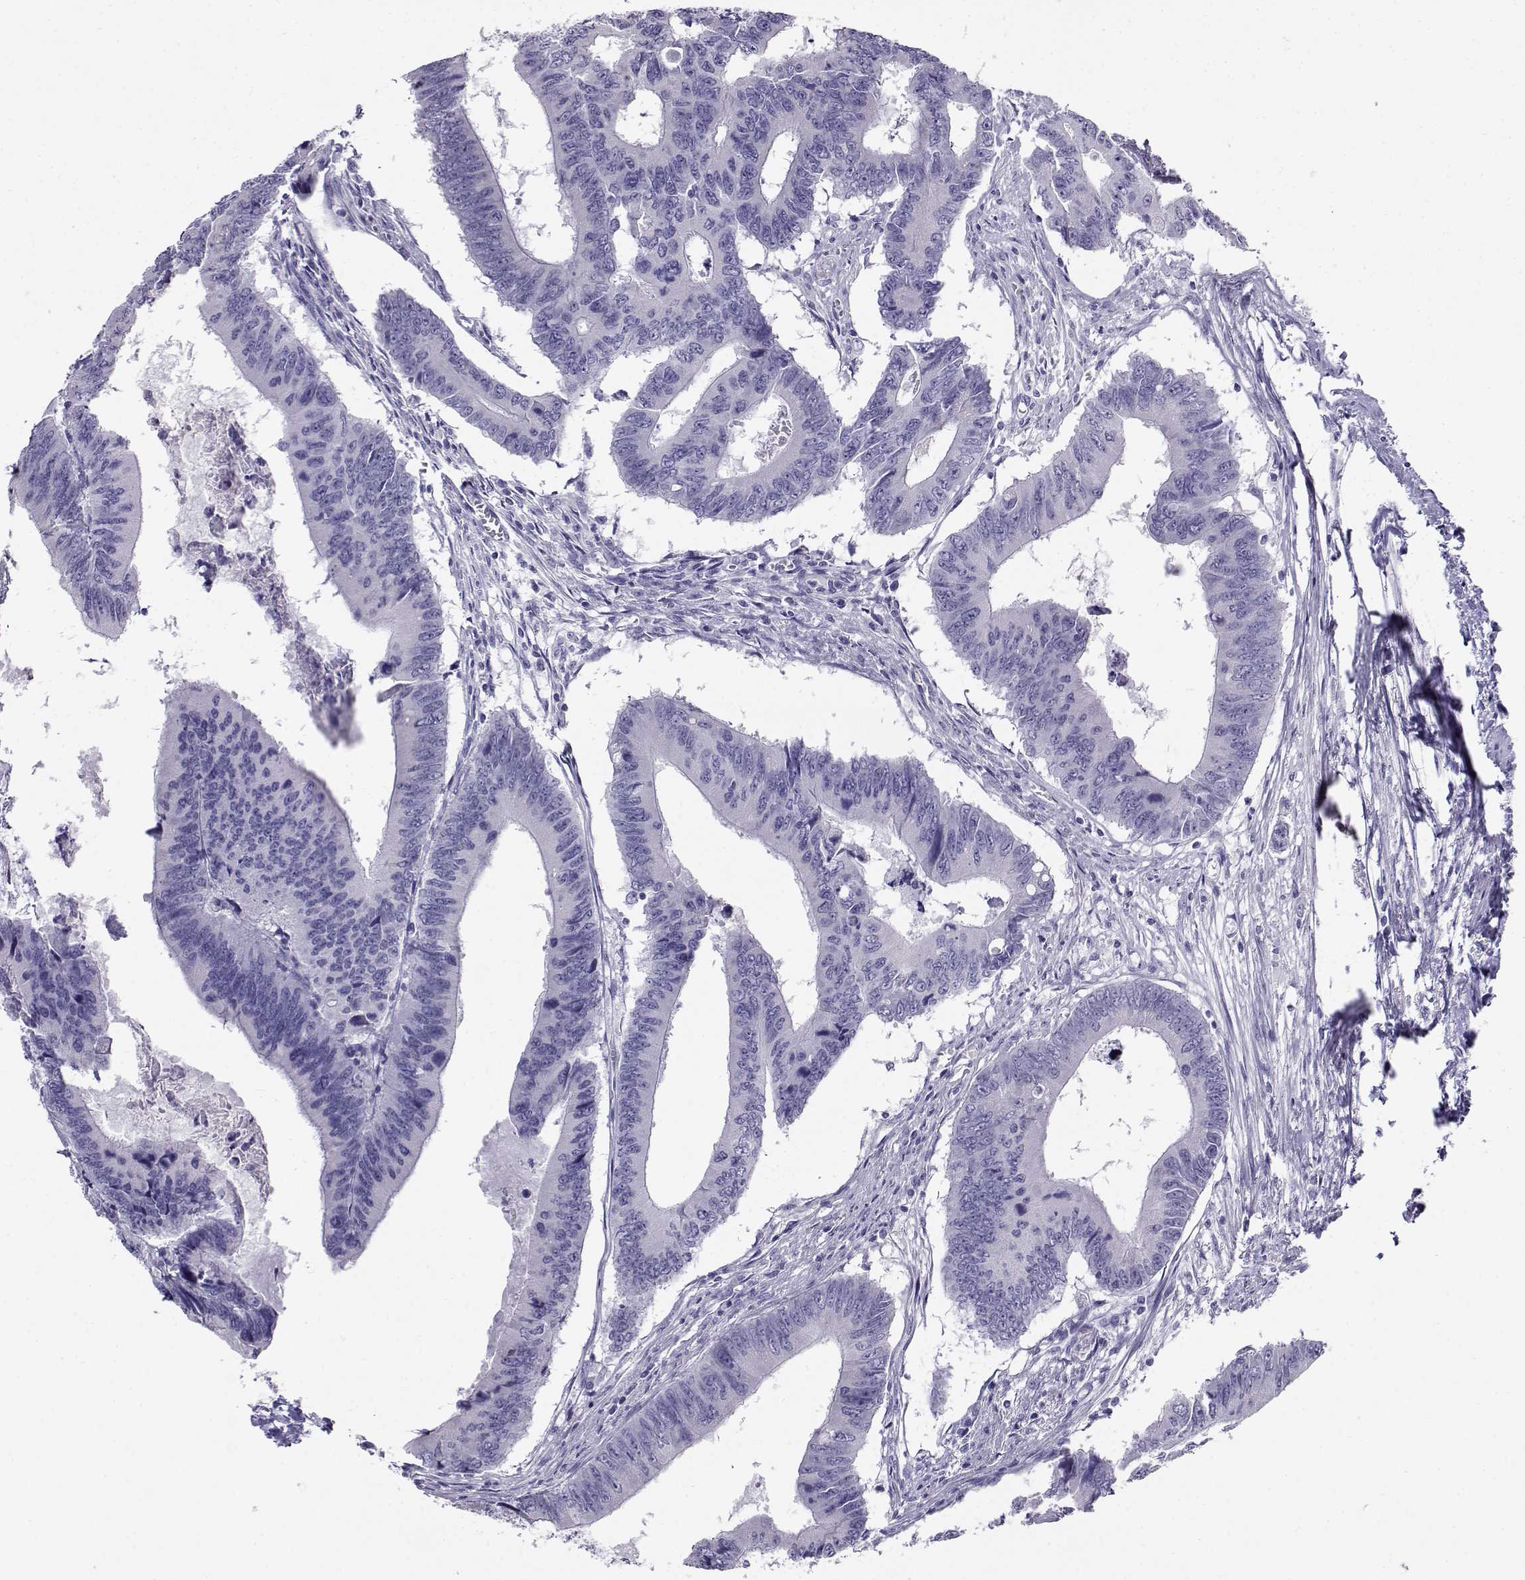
{"staining": {"intensity": "negative", "quantity": "none", "location": "none"}, "tissue": "colorectal cancer", "cell_type": "Tumor cells", "image_type": "cancer", "snomed": [{"axis": "morphology", "description": "Adenocarcinoma, NOS"}, {"axis": "topography", "description": "Colon"}], "caption": "There is no significant staining in tumor cells of colorectal adenocarcinoma.", "gene": "CABS1", "patient": {"sex": "male", "age": 53}}